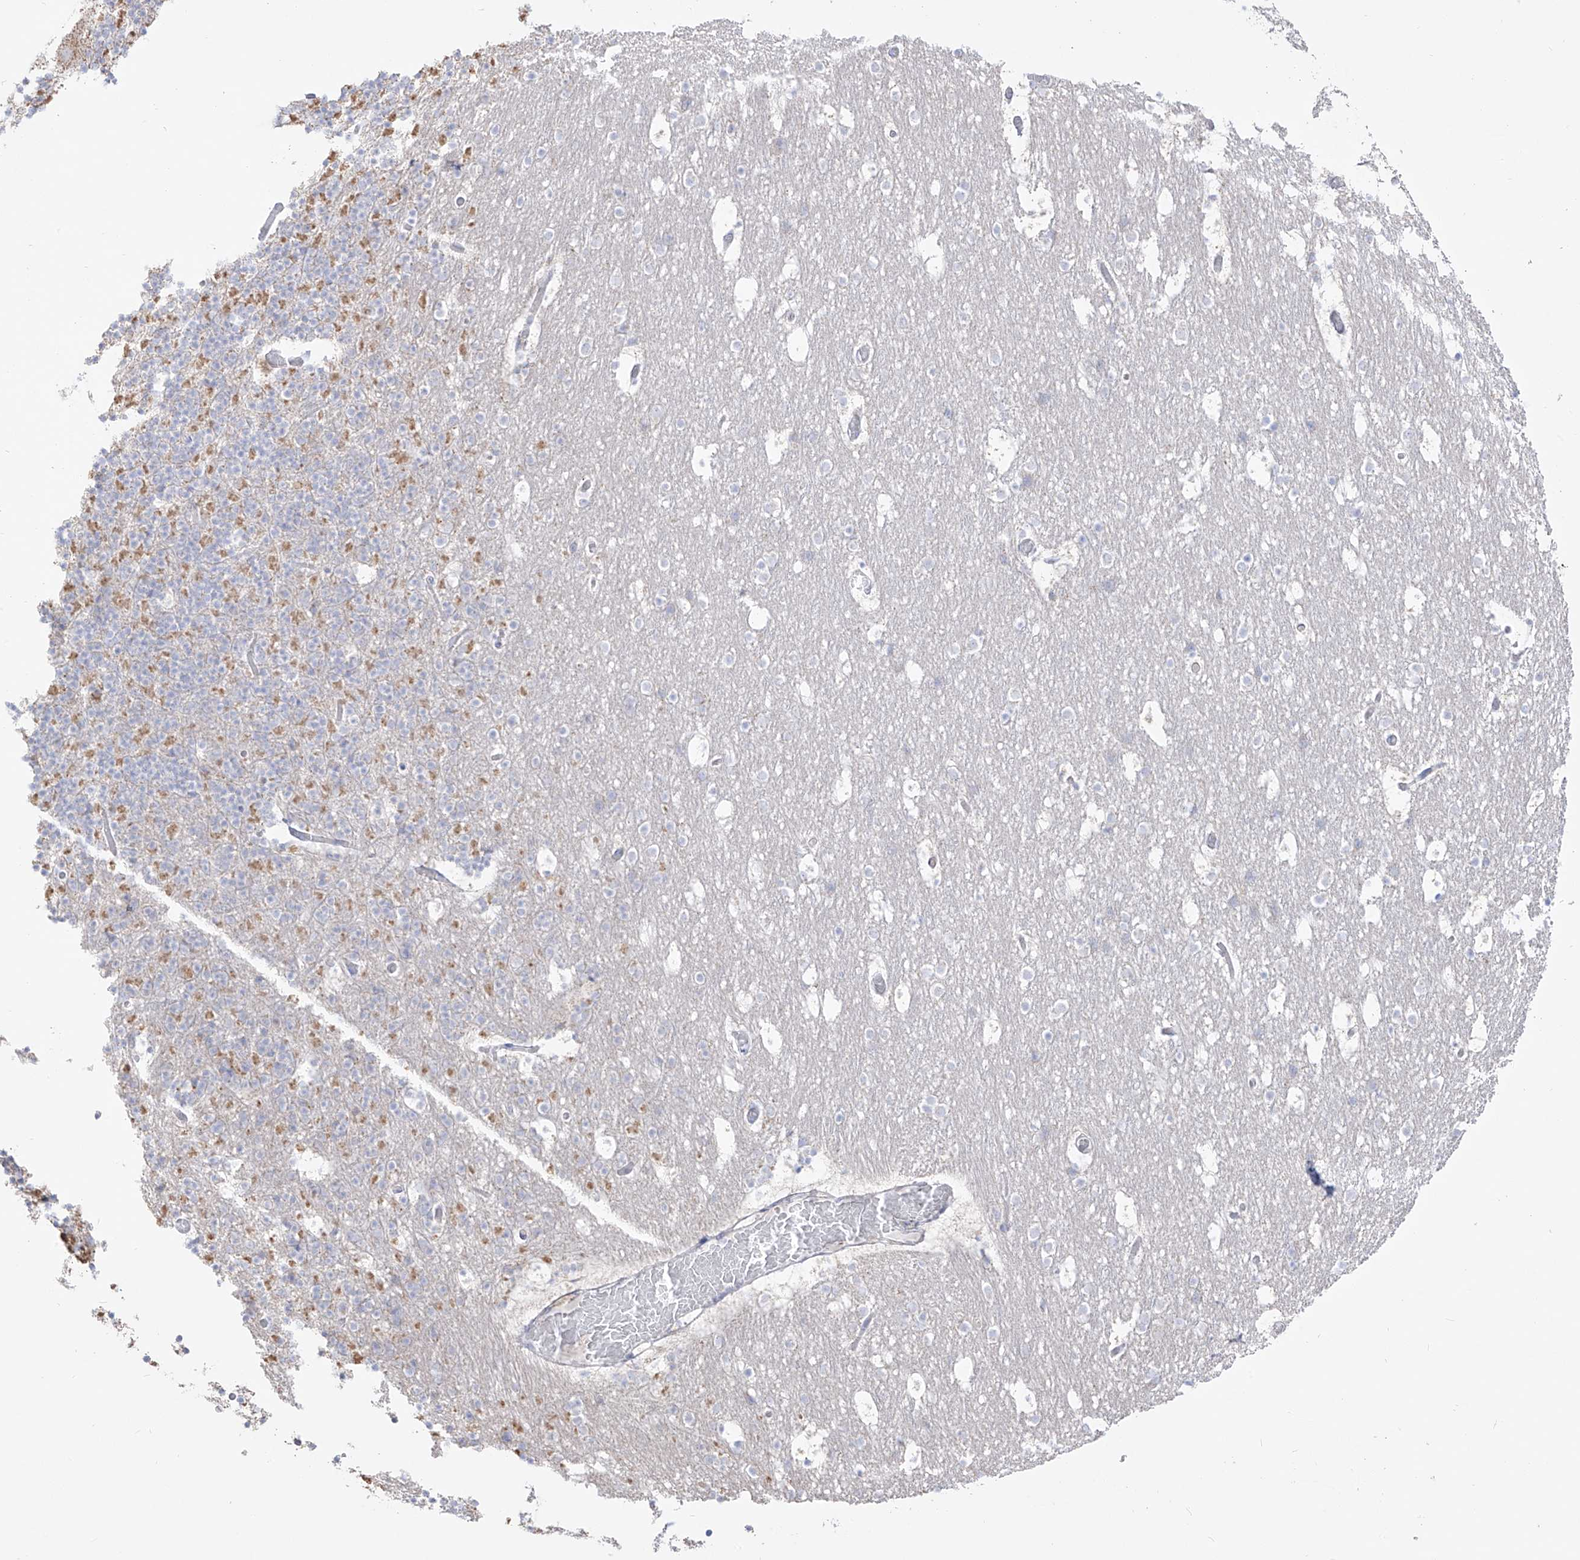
{"staining": {"intensity": "moderate", "quantity": "<25%", "location": "cytoplasmic/membranous"}, "tissue": "cerebellum", "cell_type": "Cells in granular layer", "image_type": "normal", "snomed": [{"axis": "morphology", "description": "Normal tissue, NOS"}, {"axis": "topography", "description": "Cerebellum"}], "caption": "High-power microscopy captured an IHC micrograph of benign cerebellum, revealing moderate cytoplasmic/membranous positivity in about <25% of cells in granular layer.", "gene": "RCHY1", "patient": {"sex": "male", "age": 57}}